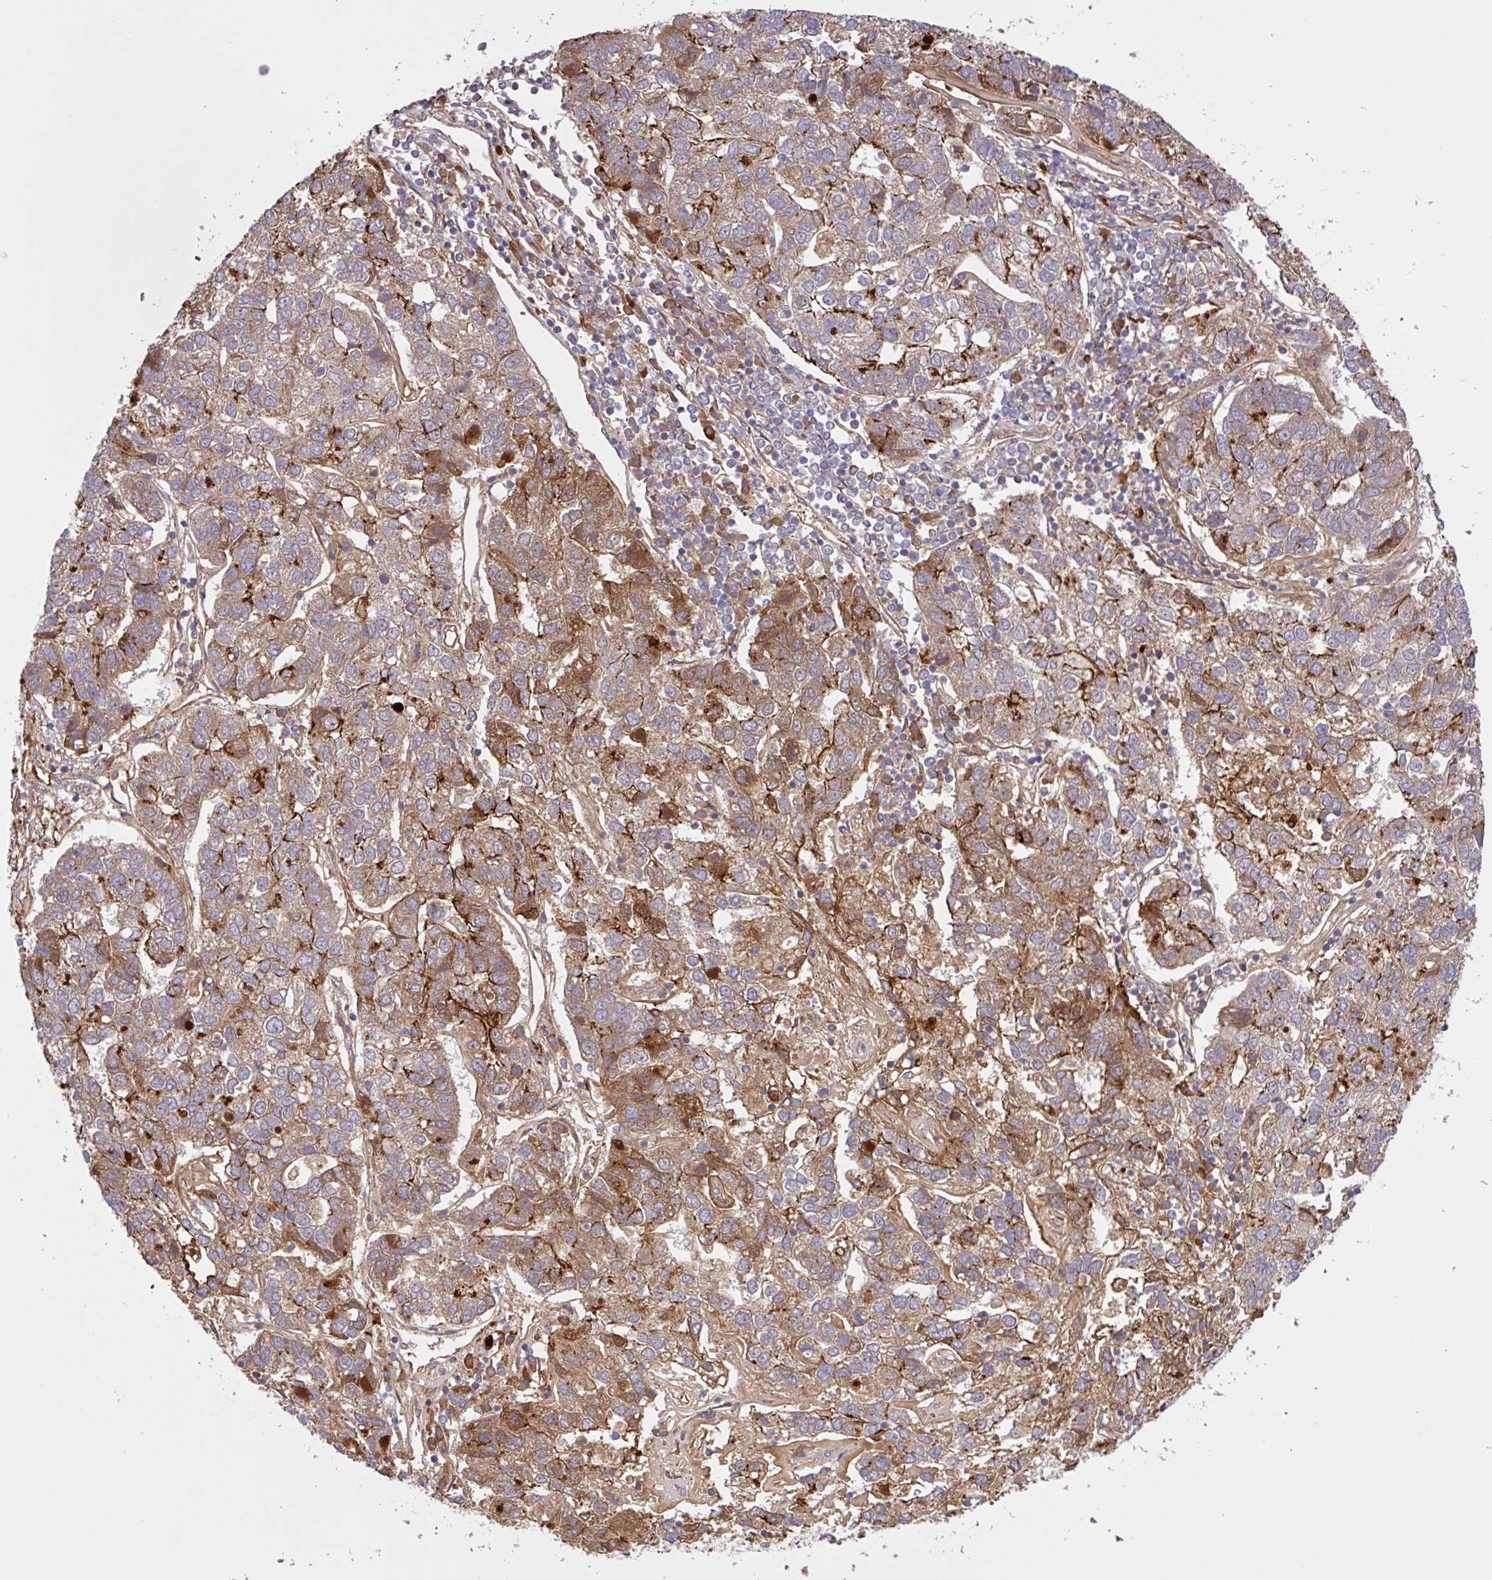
{"staining": {"intensity": "moderate", "quantity": ">75%", "location": "cytoplasmic/membranous"}, "tissue": "pancreatic cancer", "cell_type": "Tumor cells", "image_type": "cancer", "snomed": [{"axis": "morphology", "description": "Adenocarcinoma, NOS"}, {"axis": "topography", "description": "Pancreas"}], "caption": "DAB immunohistochemical staining of human pancreatic adenocarcinoma reveals moderate cytoplasmic/membranous protein staining in about >75% of tumor cells.", "gene": "INTS10", "patient": {"sex": "female", "age": 61}}